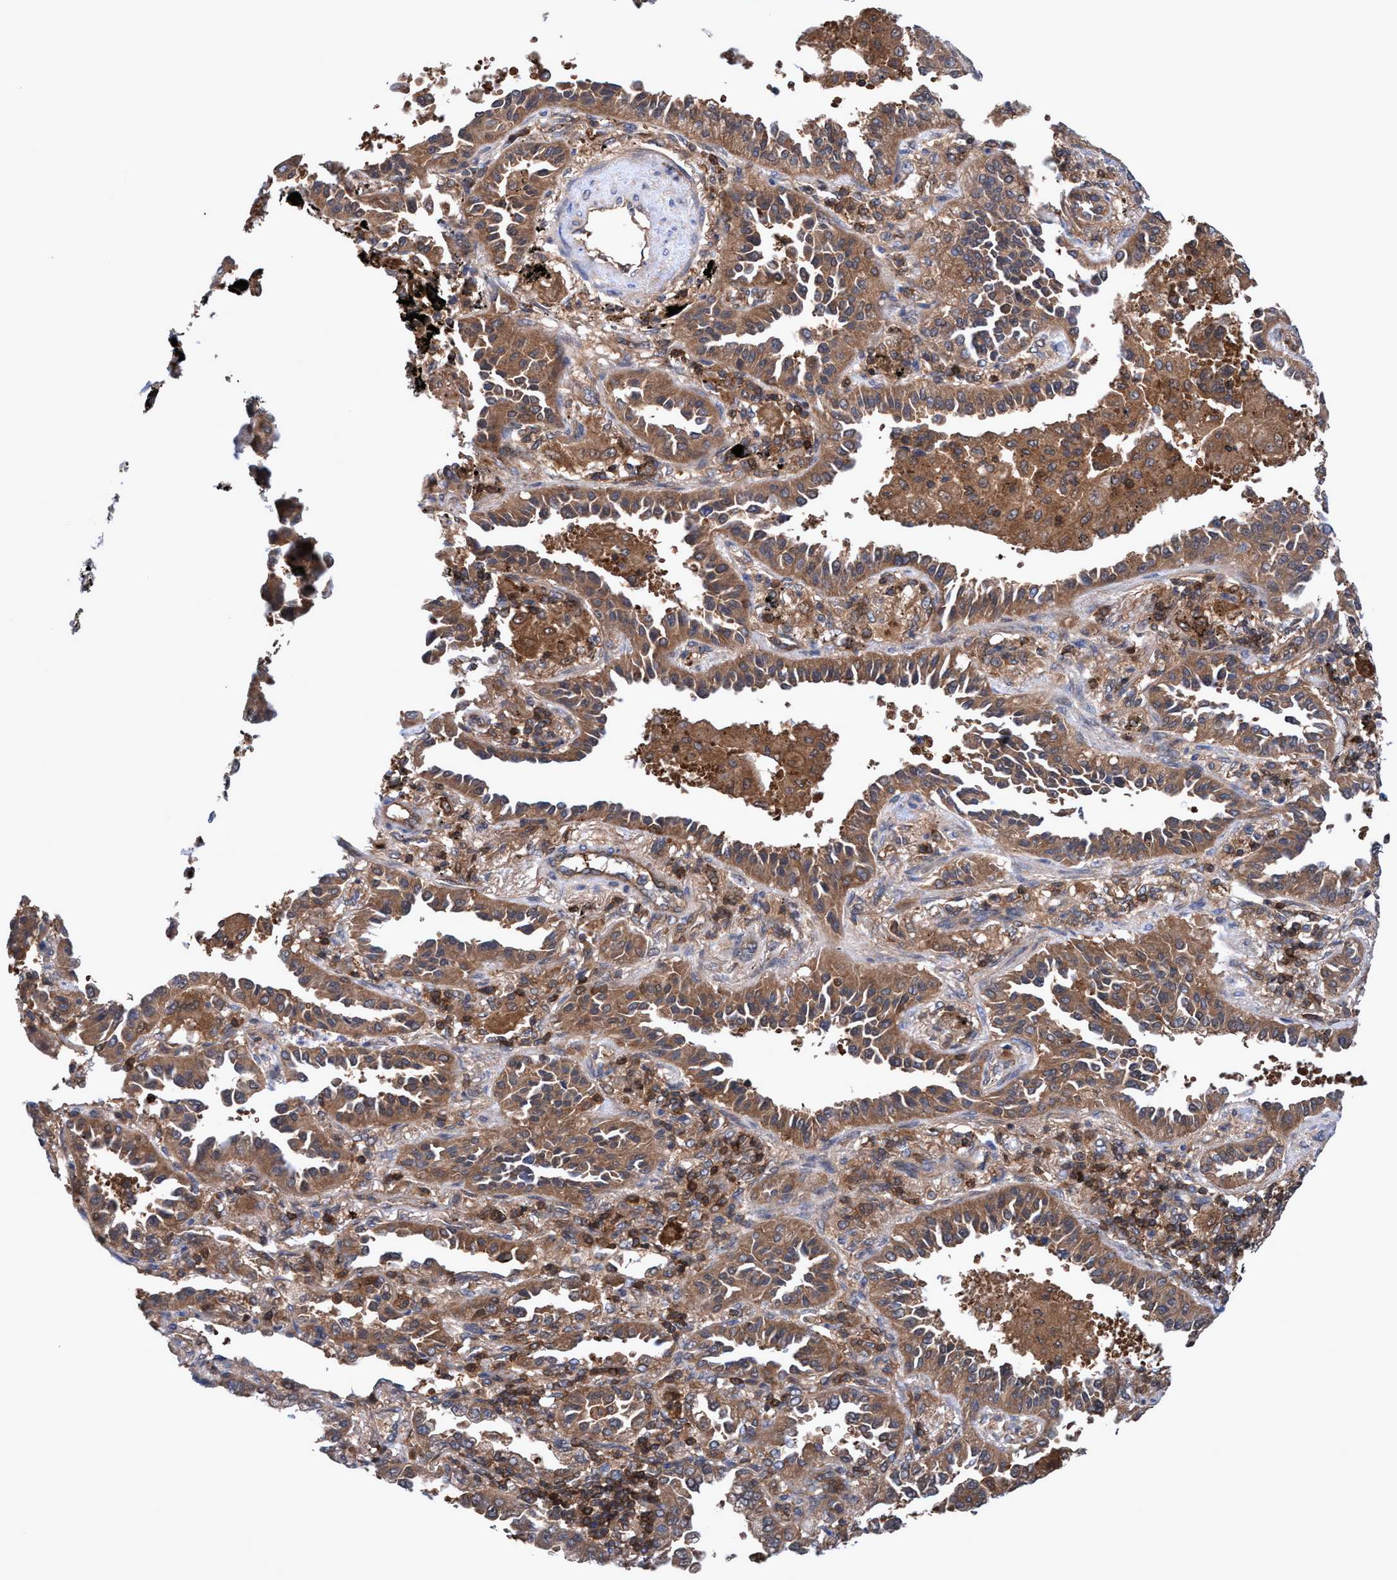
{"staining": {"intensity": "moderate", "quantity": ">75%", "location": "cytoplasmic/membranous"}, "tissue": "lung cancer", "cell_type": "Tumor cells", "image_type": "cancer", "snomed": [{"axis": "morphology", "description": "Normal tissue, NOS"}, {"axis": "morphology", "description": "Adenocarcinoma, NOS"}, {"axis": "topography", "description": "Lung"}], "caption": "Immunohistochemistry photomicrograph of human lung cancer stained for a protein (brown), which demonstrates medium levels of moderate cytoplasmic/membranous positivity in approximately >75% of tumor cells.", "gene": "GLOD4", "patient": {"sex": "male", "age": 59}}